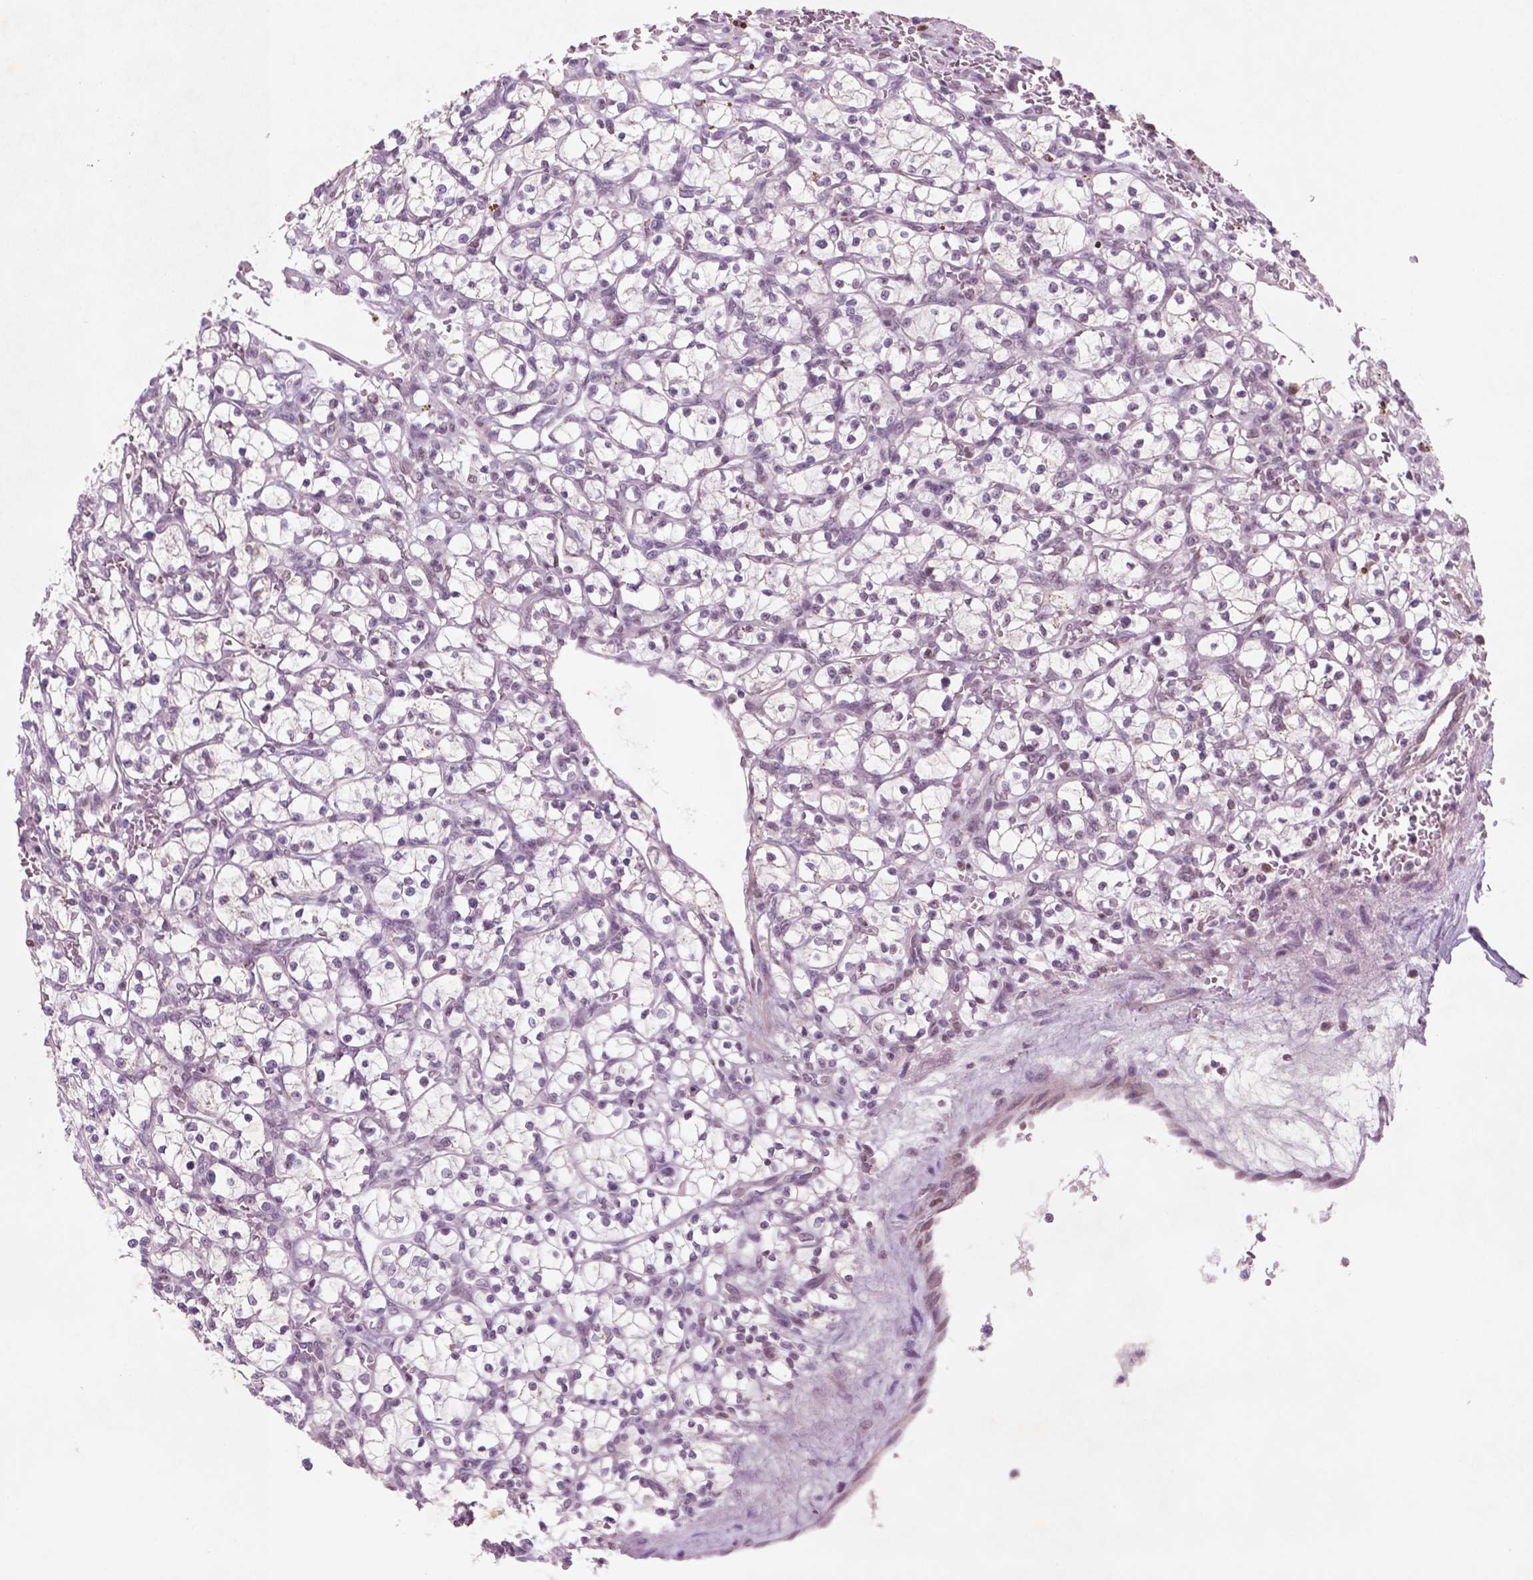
{"staining": {"intensity": "weak", "quantity": "<25%", "location": "nuclear"}, "tissue": "renal cancer", "cell_type": "Tumor cells", "image_type": "cancer", "snomed": [{"axis": "morphology", "description": "Adenocarcinoma, NOS"}, {"axis": "topography", "description": "Kidney"}], "caption": "Tumor cells are negative for brown protein staining in renal cancer (adenocarcinoma).", "gene": "CTR9", "patient": {"sex": "female", "age": 64}}